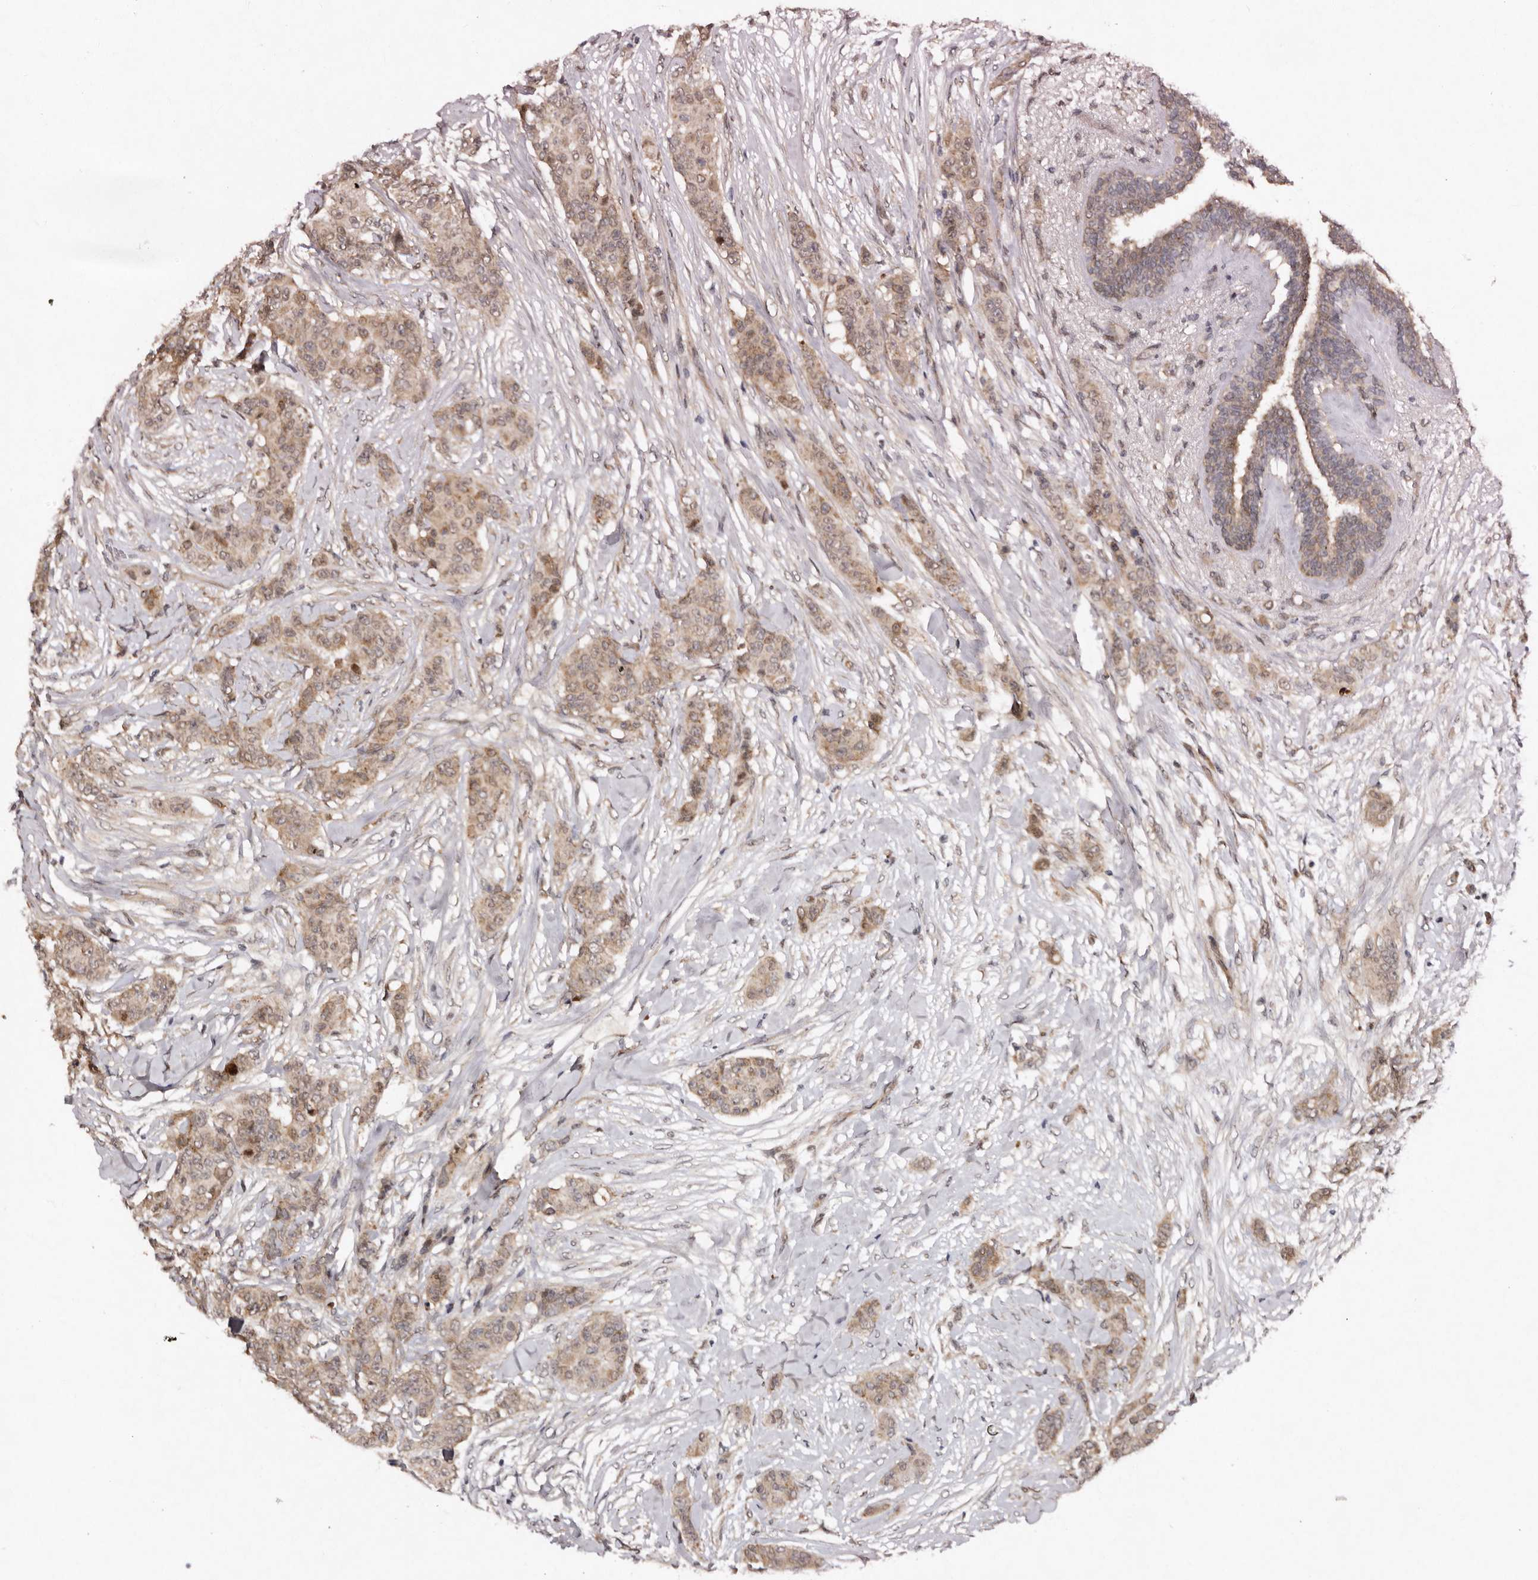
{"staining": {"intensity": "moderate", "quantity": ">75%", "location": "cytoplasmic/membranous"}, "tissue": "breast cancer", "cell_type": "Tumor cells", "image_type": "cancer", "snomed": [{"axis": "morphology", "description": "Duct carcinoma"}, {"axis": "topography", "description": "Breast"}], "caption": "Breast cancer (infiltrating ductal carcinoma) was stained to show a protein in brown. There is medium levels of moderate cytoplasmic/membranous expression in approximately >75% of tumor cells. (Stains: DAB in brown, nuclei in blue, Microscopy: brightfield microscopy at high magnification).", "gene": "ABL1", "patient": {"sex": "female", "age": 40}}